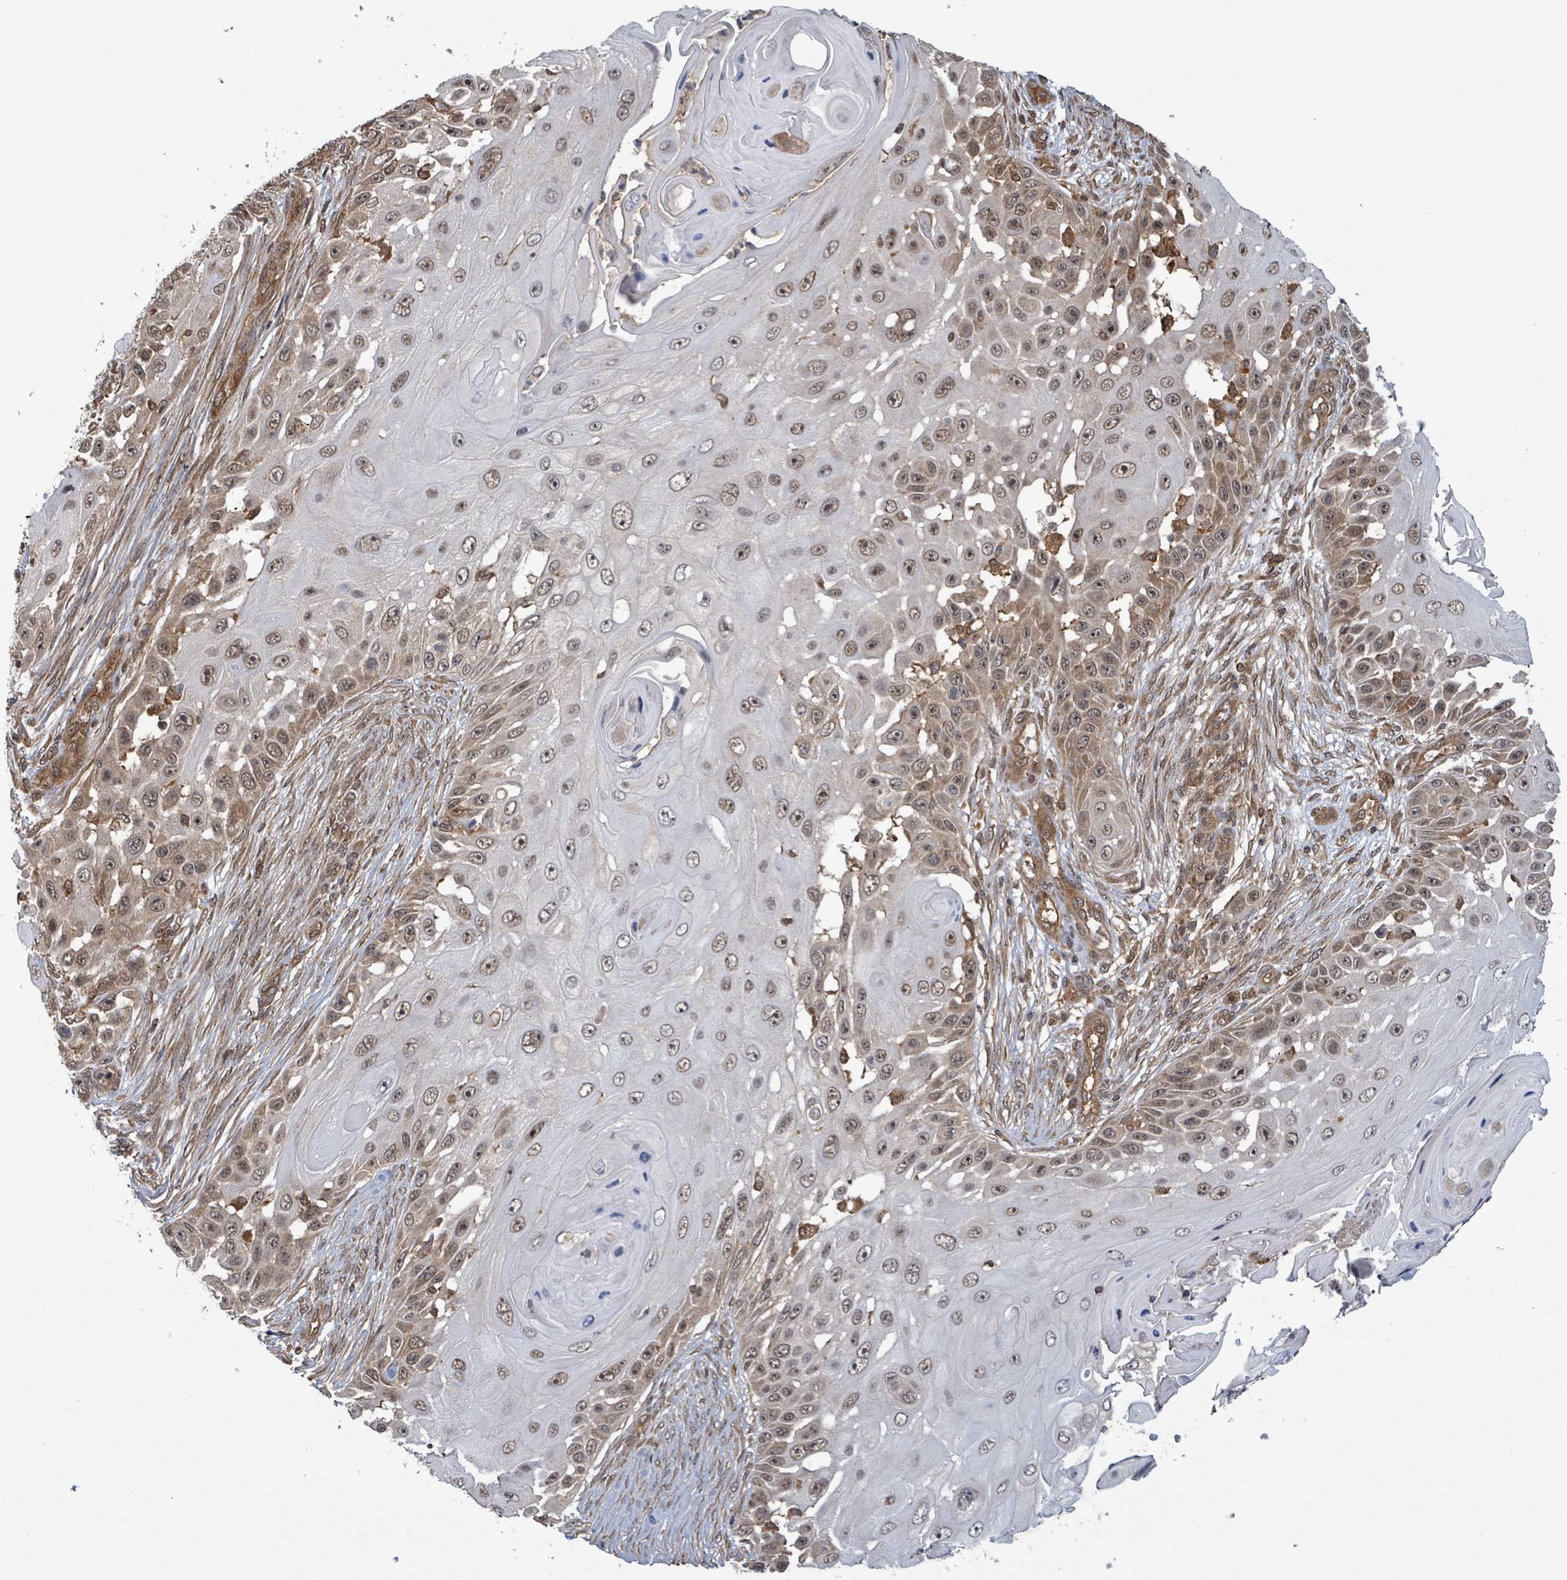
{"staining": {"intensity": "moderate", "quantity": "25%-75%", "location": "cytoplasmic/membranous,nuclear"}, "tissue": "skin cancer", "cell_type": "Tumor cells", "image_type": "cancer", "snomed": [{"axis": "morphology", "description": "Squamous cell carcinoma, NOS"}, {"axis": "topography", "description": "Skin"}], "caption": "Immunohistochemistry (DAB (3,3'-diaminobenzidine)) staining of human skin squamous cell carcinoma reveals moderate cytoplasmic/membranous and nuclear protein positivity in about 25%-75% of tumor cells.", "gene": "KLC1", "patient": {"sex": "female", "age": 44}}